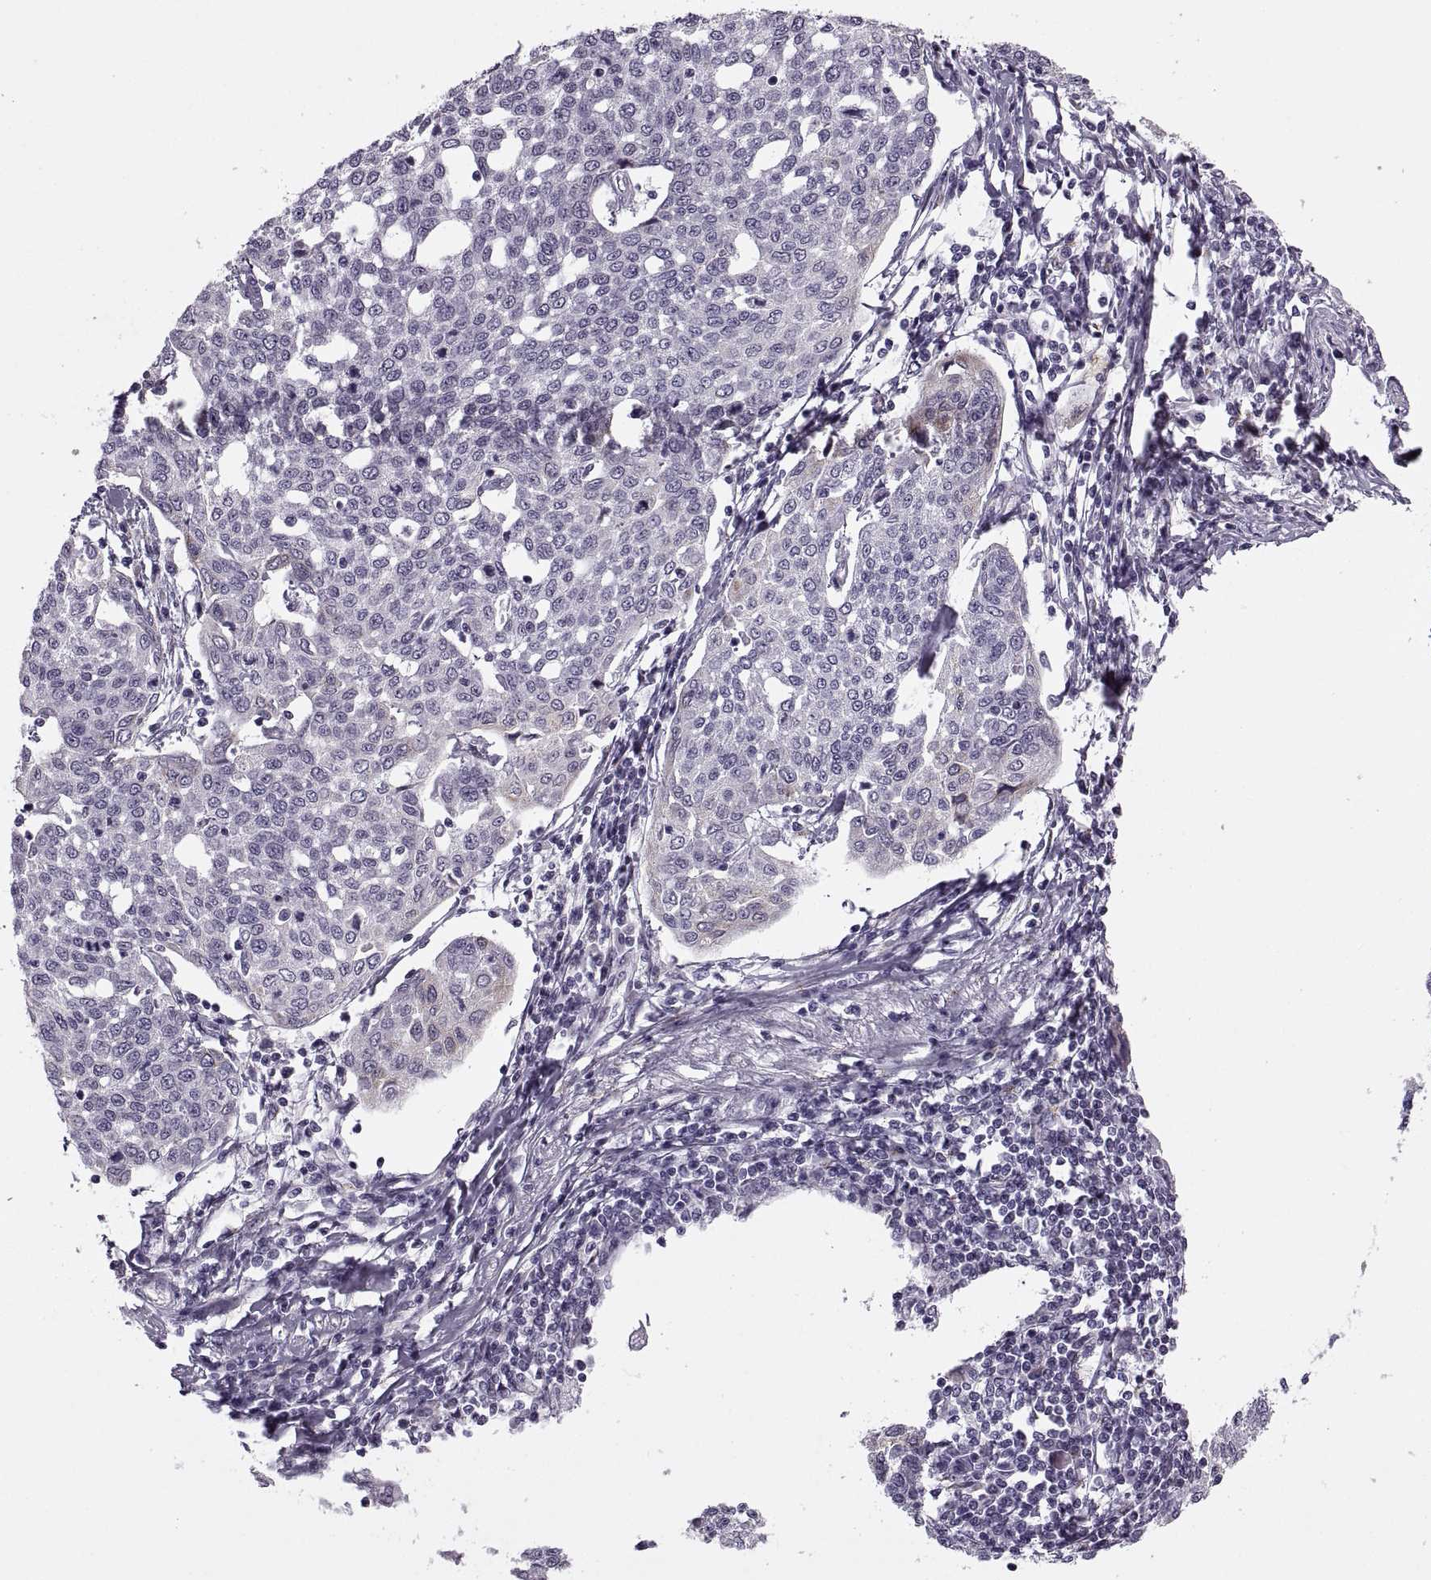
{"staining": {"intensity": "negative", "quantity": "none", "location": "none"}, "tissue": "cervical cancer", "cell_type": "Tumor cells", "image_type": "cancer", "snomed": [{"axis": "morphology", "description": "Squamous cell carcinoma, NOS"}, {"axis": "topography", "description": "Cervix"}], "caption": "IHC photomicrograph of neoplastic tissue: human squamous cell carcinoma (cervical) stained with DAB (3,3'-diaminobenzidine) reveals no significant protein staining in tumor cells.", "gene": "PRSS37", "patient": {"sex": "female", "age": 34}}